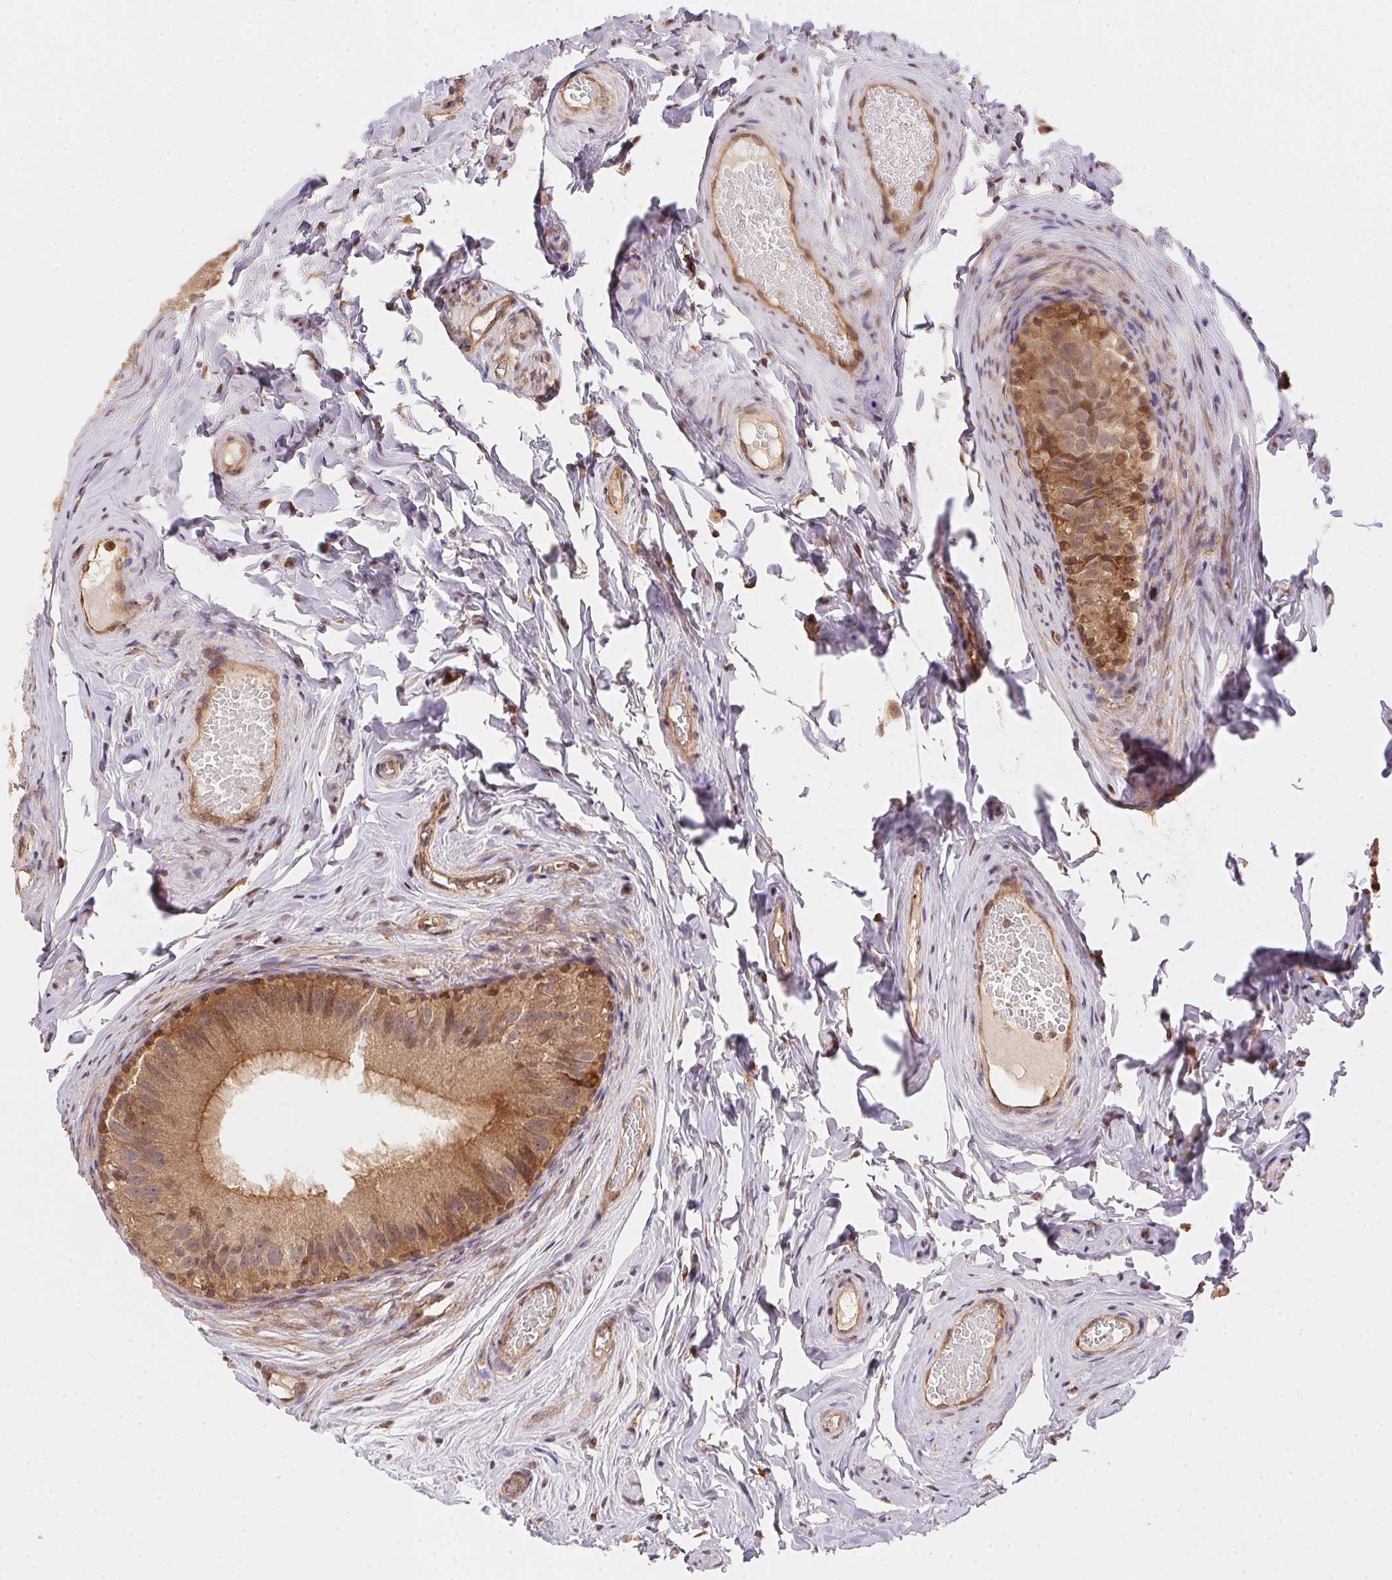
{"staining": {"intensity": "weak", "quantity": ">75%", "location": "cytoplasmic/membranous"}, "tissue": "epididymis", "cell_type": "Glandular cells", "image_type": "normal", "snomed": [{"axis": "morphology", "description": "Normal tissue, NOS"}, {"axis": "topography", "description": "Epididymis"}], "caption": "Protein staining demonstrates weak cytoplasmic/membranous staining in approximately >75% of glandular cells in normal epididymis. (Stains: DAB (3,3'-diaminobenzidine) in brown, nuclei in blue, Microscopy: brightfield microscopy at high magnification).", "gene": "MEX3D", "patient": {"sex": "male", "age": 45}}